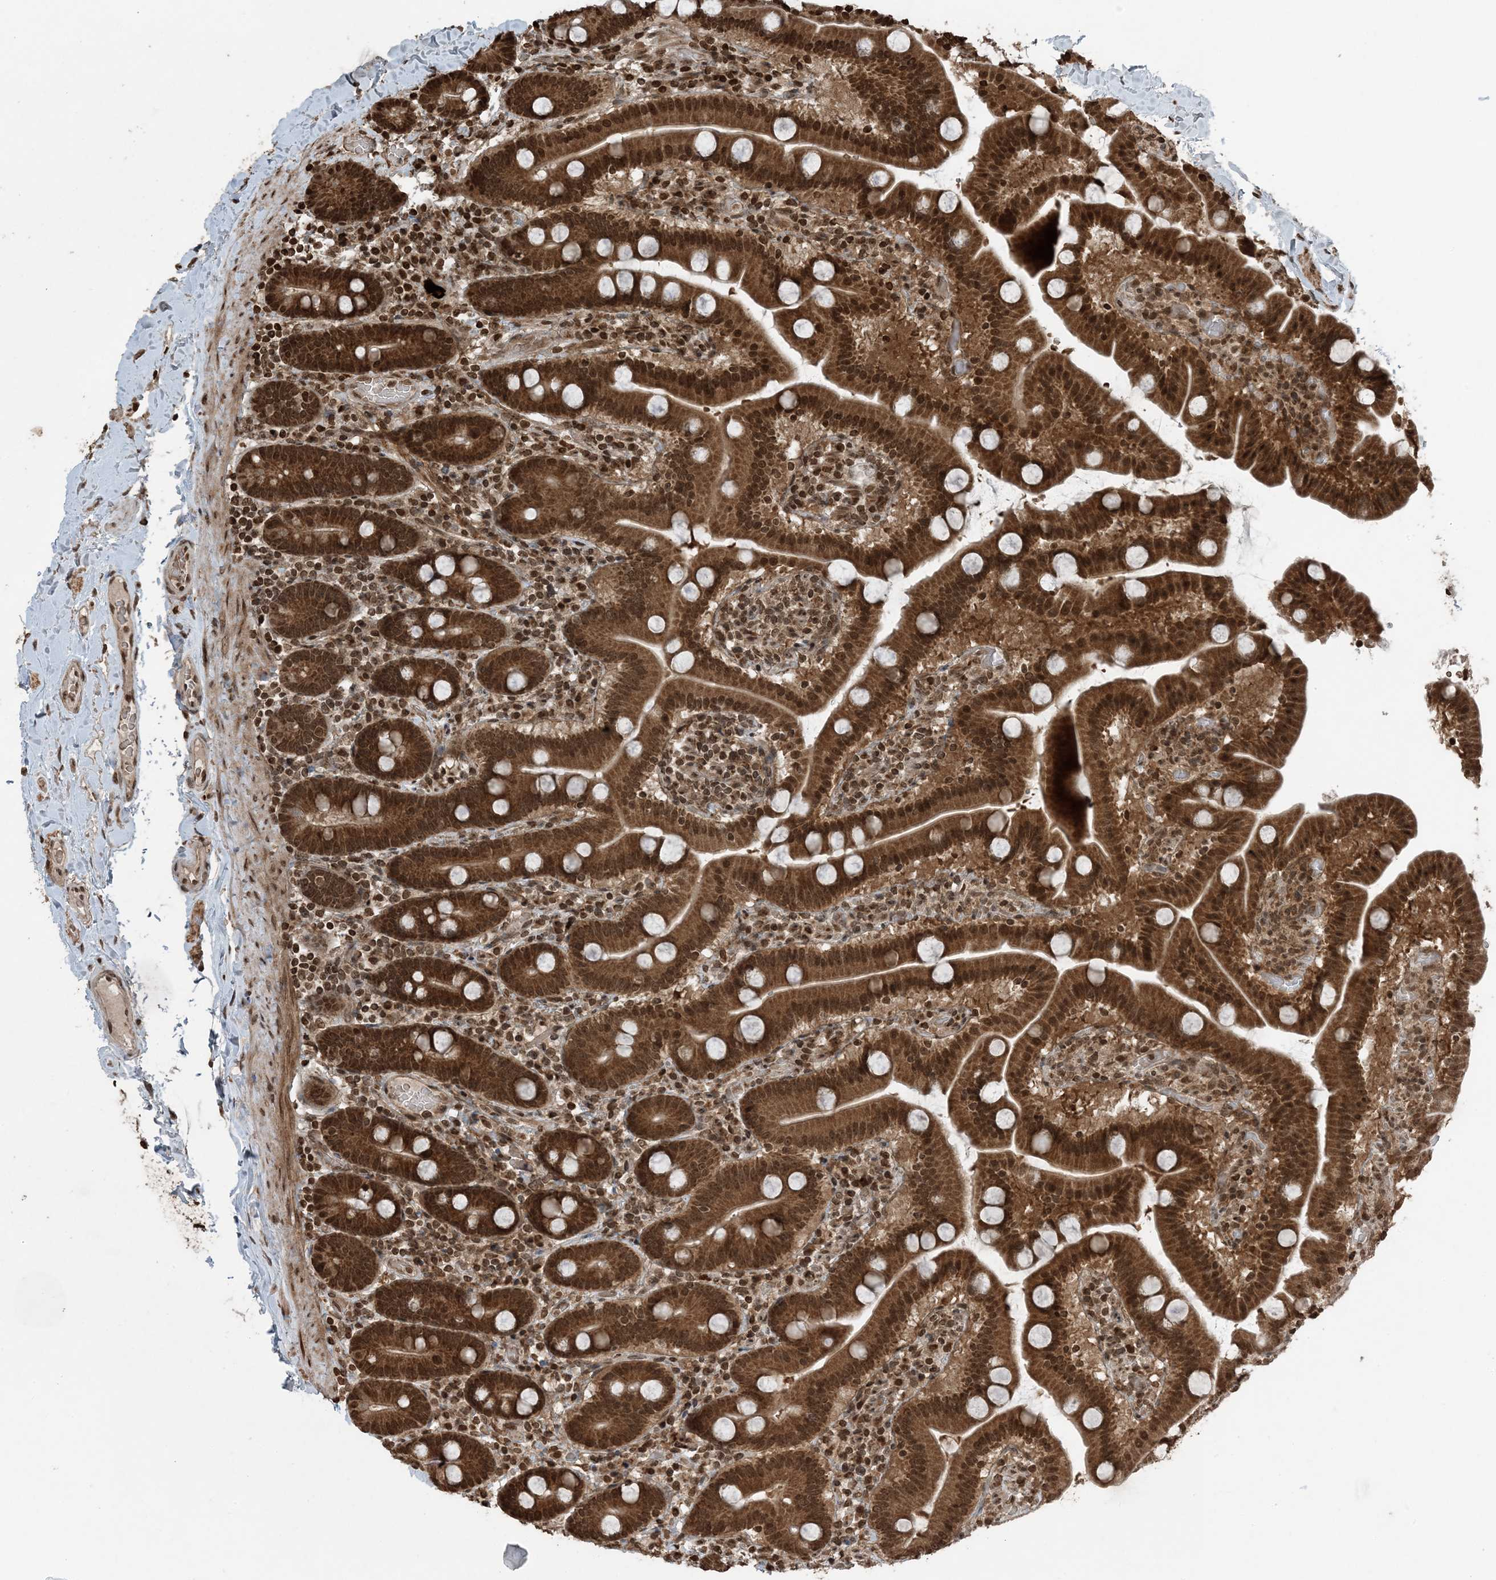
{"staining": {"intensity": "strong", "quantity": ">75%", "location": "cytoplasmic/membranous,nuclear"}, "tissue": "duodenum", "cell_type": "Glandular cells", "image_type": "normal", "snomed": [{"axis": "morphology", "description": "Normal tissue, NOS"}, {"axis": "topography", "description": "Duodenum"}], "caption": "Immunohistochemical staining of normal duodenum shows >75% levels of strong cytoplasmic/membranous,nuclear protein staining in about >75% of glandular cells. Immunohistochemistry (ihc) stains the protein of interest in brown and the nuclei are stained blue.", "gene": "ZFAND2B", "patient": {"sex": "male", "age": 55}}